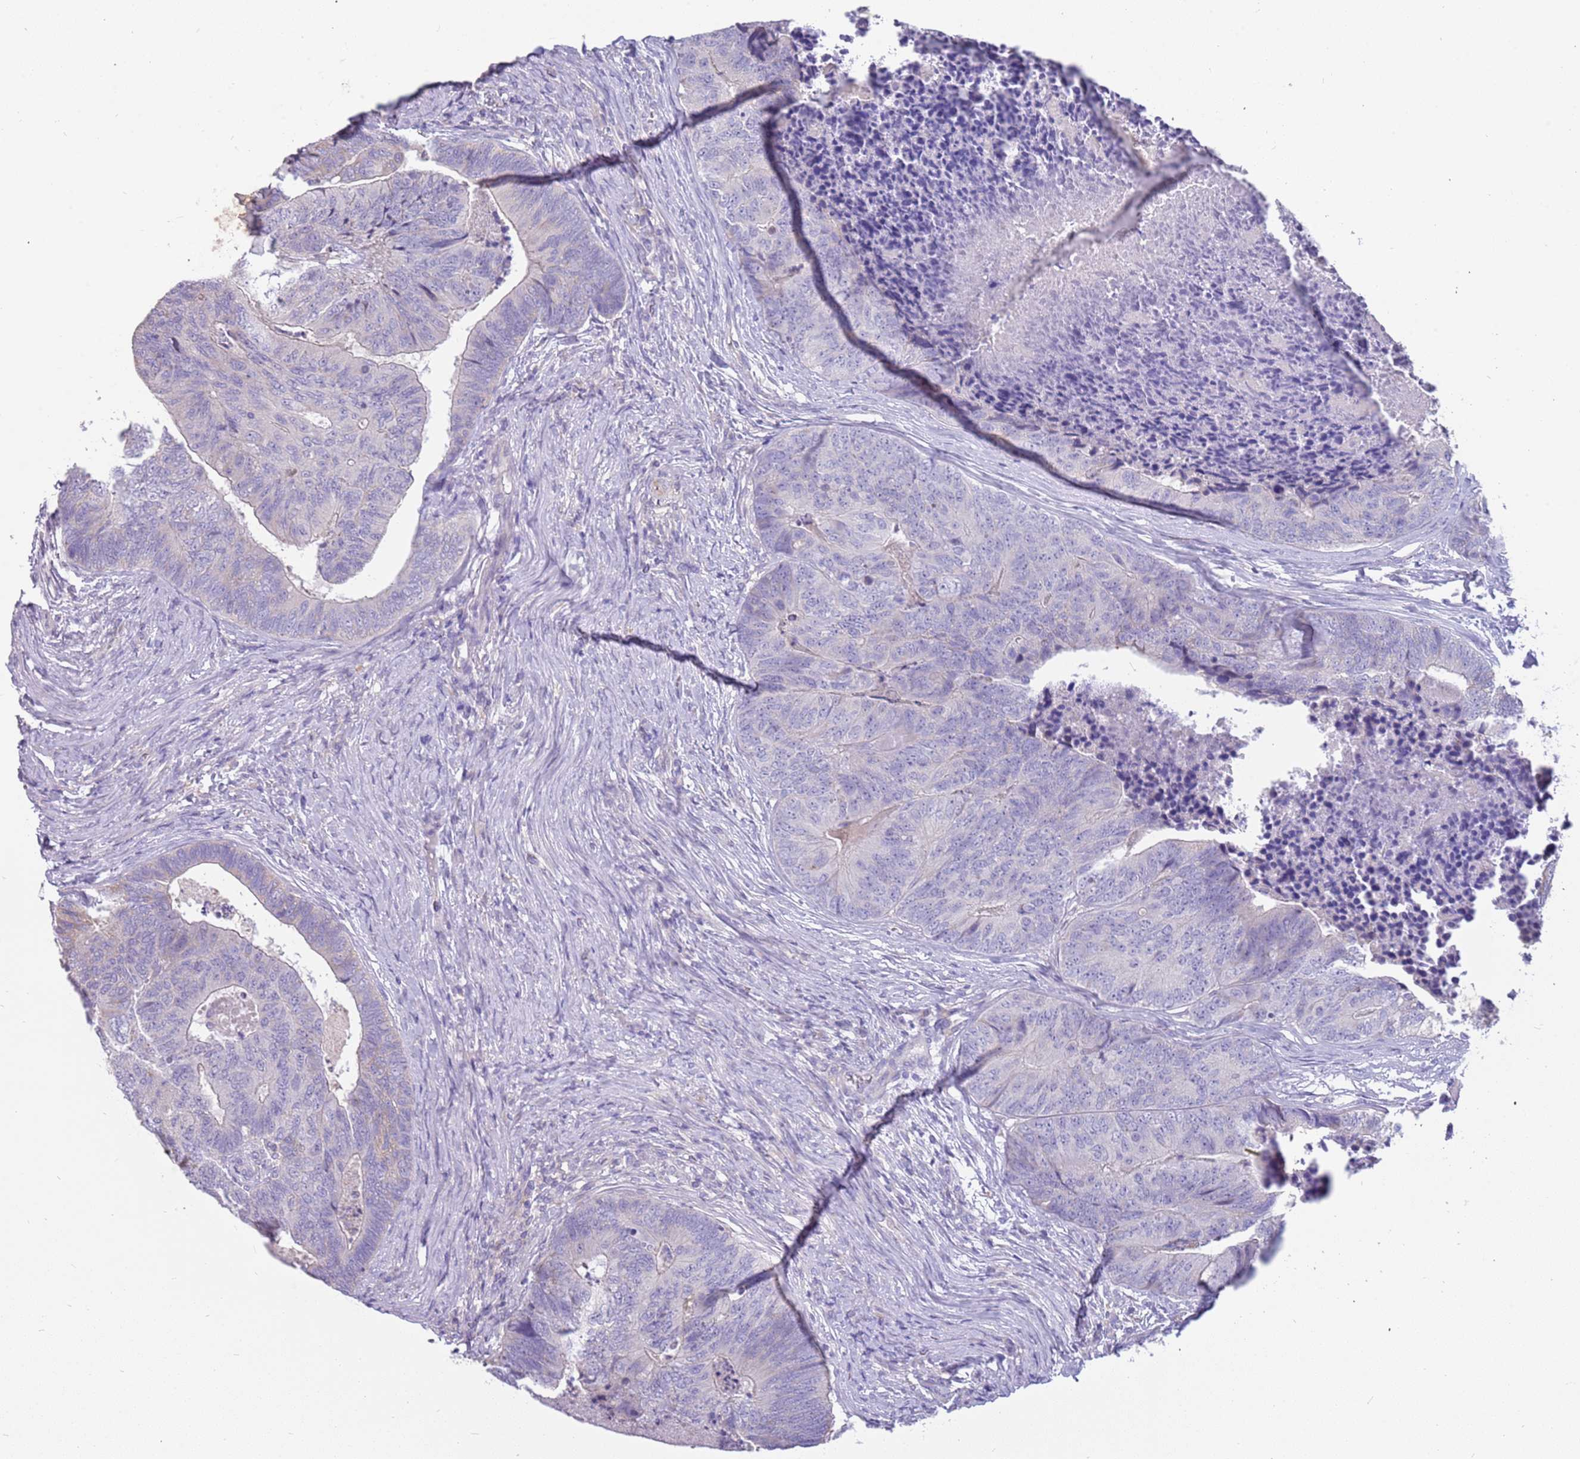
{"staining": {"intensity": "negative", "quantity": "none", "location": "none"}, "tissue": "colorectal cancer", "cell_type": "Tumor cells", "image_type": "cancer", "snomed": [{"axis": "morphology", "description": "Adenocarcinoma, NOS"}, {"axis": "topography", "description": "Colon"}], "caption": "DAB (3,3'-diaminobenzidine) immunohistochemical staining of colorectal cancer displays no significant staining in tumor cells. Brightfield microscopy of immunohistochemistry (IHC) stained with DAB (brown) and hematoxylin (blue), captured at high magnification.", "gene": "RHCG", "patient": {"sex": "female", "age": 67}}